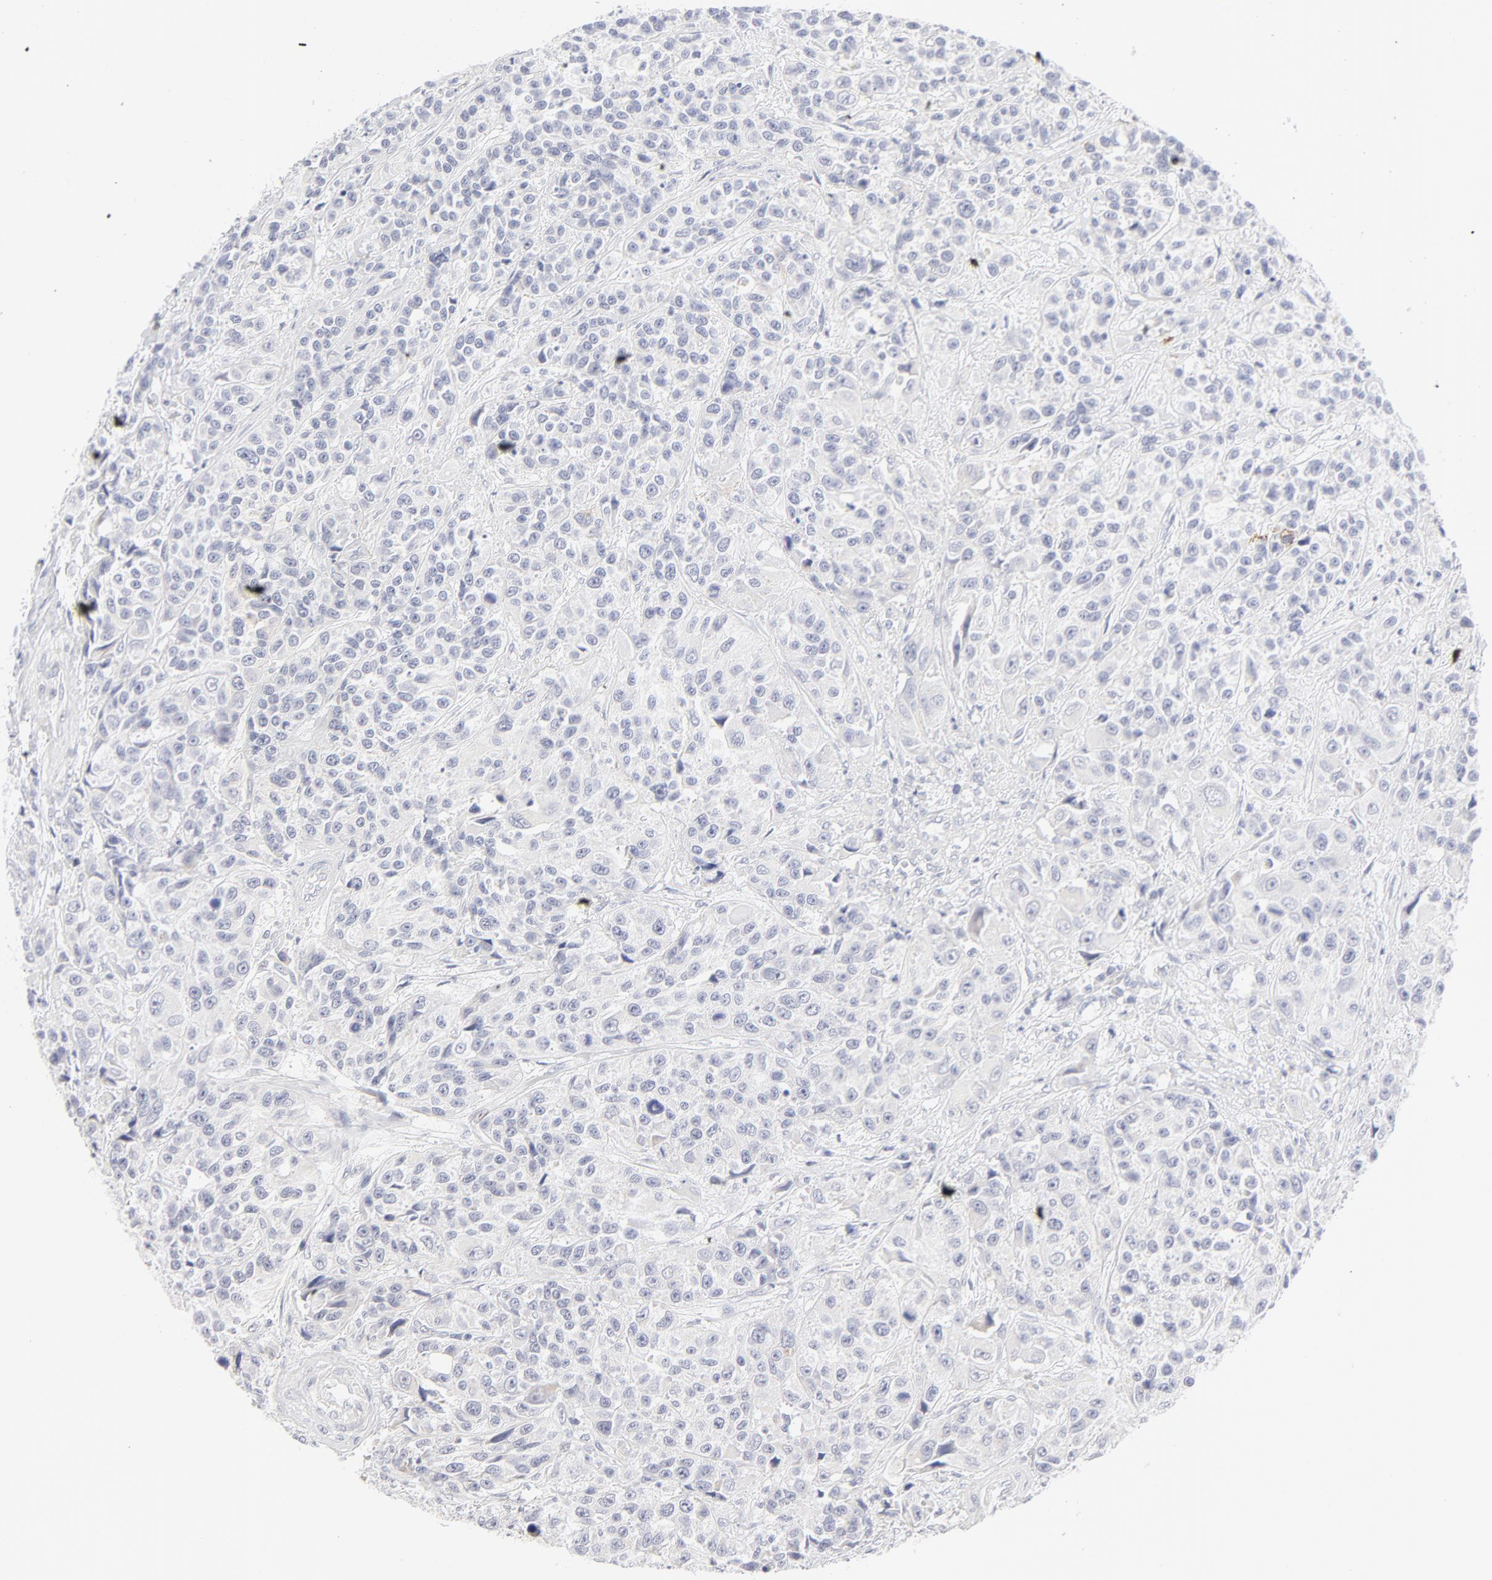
{"staining": {"intensity": "negative", "quantity": "none", "location": "none"}, "tissue": "urothelial cancer", "cell_type": "Tumor cells", "image_type": "cancer", "snomed": [{"axis": "morphology", "description": "Urothelial carcinoma, High grade"}, {"axis": "topography", "description": "Urinary bladder"}], "caption": "Urothelial cancer stained for a protein using IHC shows no positivity tumor cells.", "gene": "NPNT", "patient": {"sex": "female", "age": 81}}